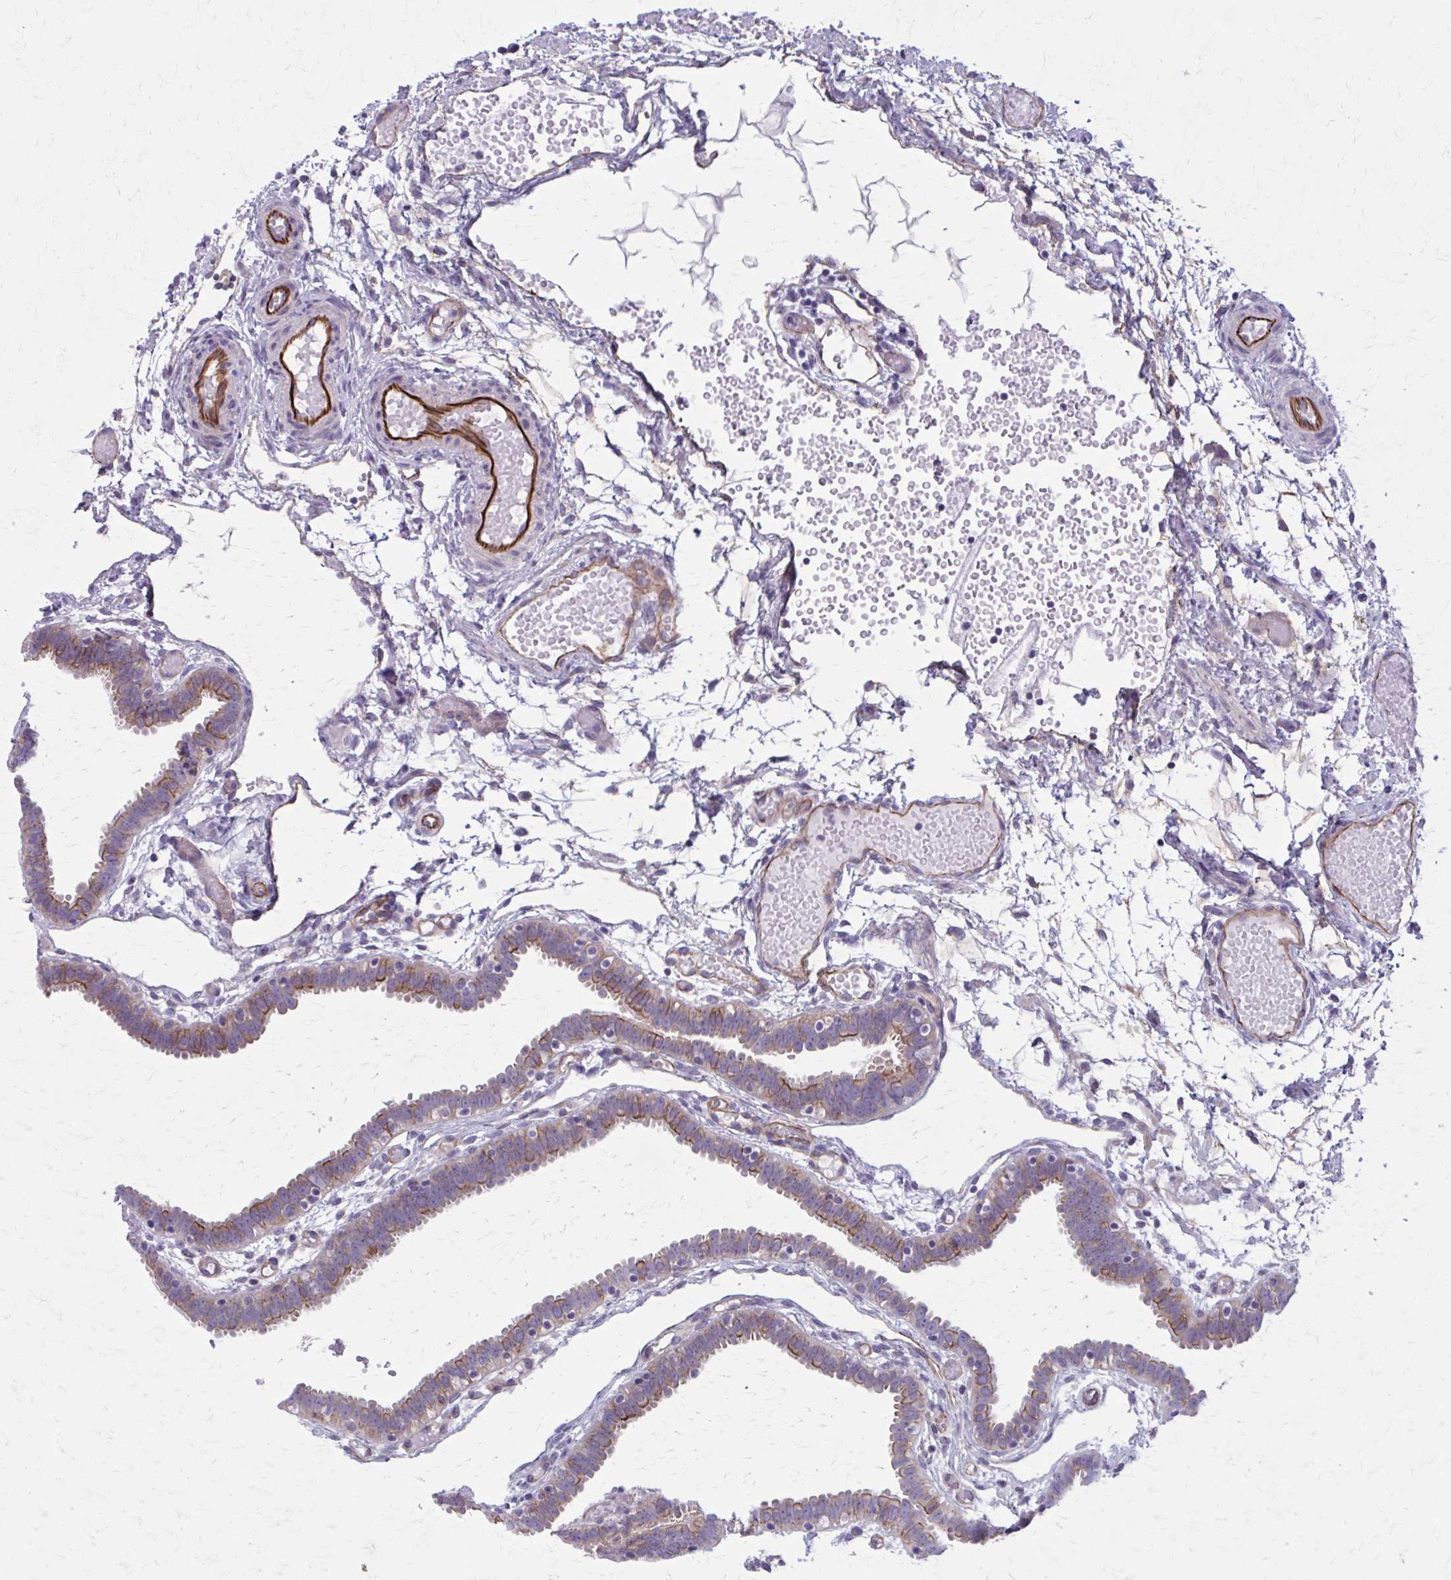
{"staining": {"intensity": "strong", "quantity": "25%-75%", "location": "cytoplasmic/membranous"}, "tissue": "fallopian tube", "cell_type": "Glandular cells", "image_type": "normal", "snomed": [{"axis": "morphology", "description": "Normal tissue, NOS"}, {"axis": "topography", "description": "Fallopian tube"}], "caption": "Immunohistochemistry (IHC) (DAB (3,3'-diaminobenzidine)) staining of unremarkable fallopian tube reveals strong cytoplasmic/membranous protein expression in about 25%-75% of glandular cells. The protein of interest is shown in brown color, while the nuclei are stained blue.", "gene": "ZDHHC7", "patient": {"sex": "female", "age": 37}}